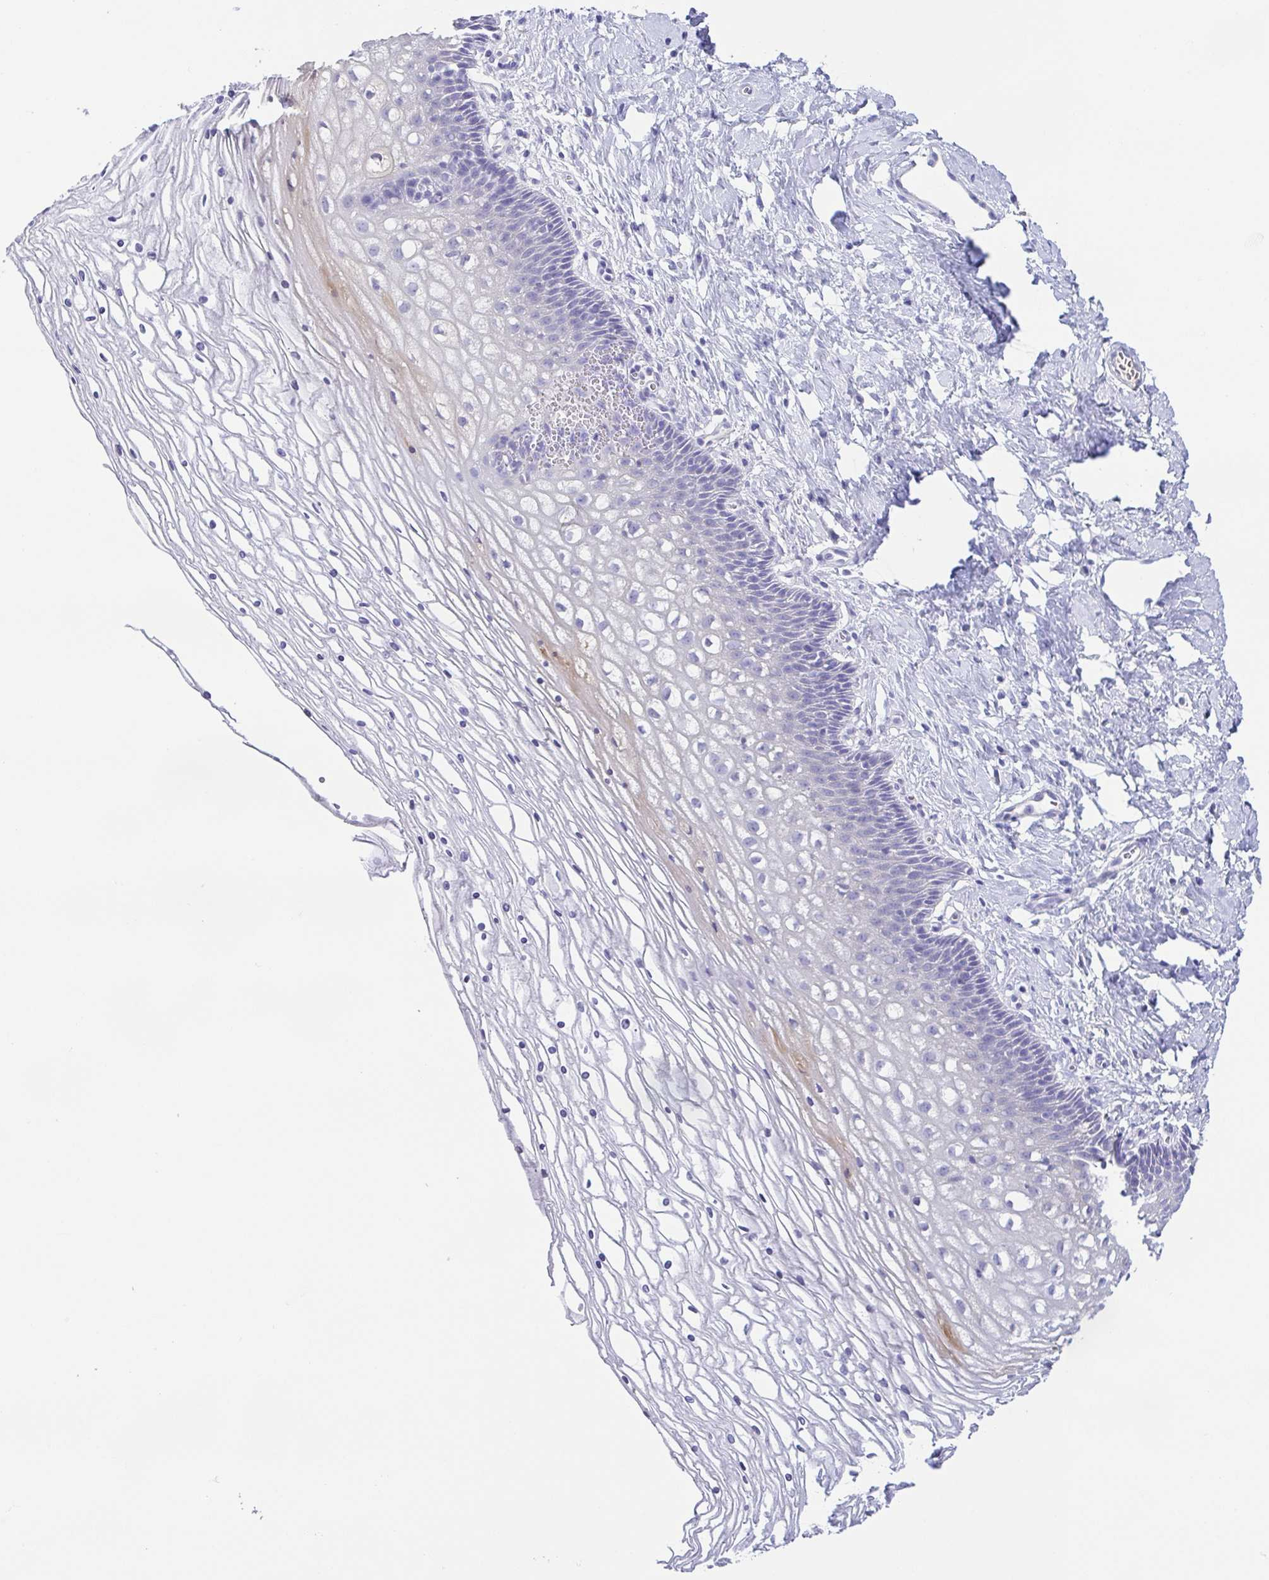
{"staining": {"intensity": "negative", "quantity": "none", "location": "none"}, "tissue": "cervix", "cell_type": "Glandular cells", "image_type": "normal", "snomed": [{"axis": "morphology", "description": "Normal tissue, NOS"}, {"axis": "topography", "description": "Cervix"}], "caption": "Histopathology image shows no significant protein positivity in glandular cells of benign cervix. (Brightfield microscopy of DAB immunohistochemistry at high magnification).", "gene": "A1BG", "patient": {"sex": "female", "age": 36}}